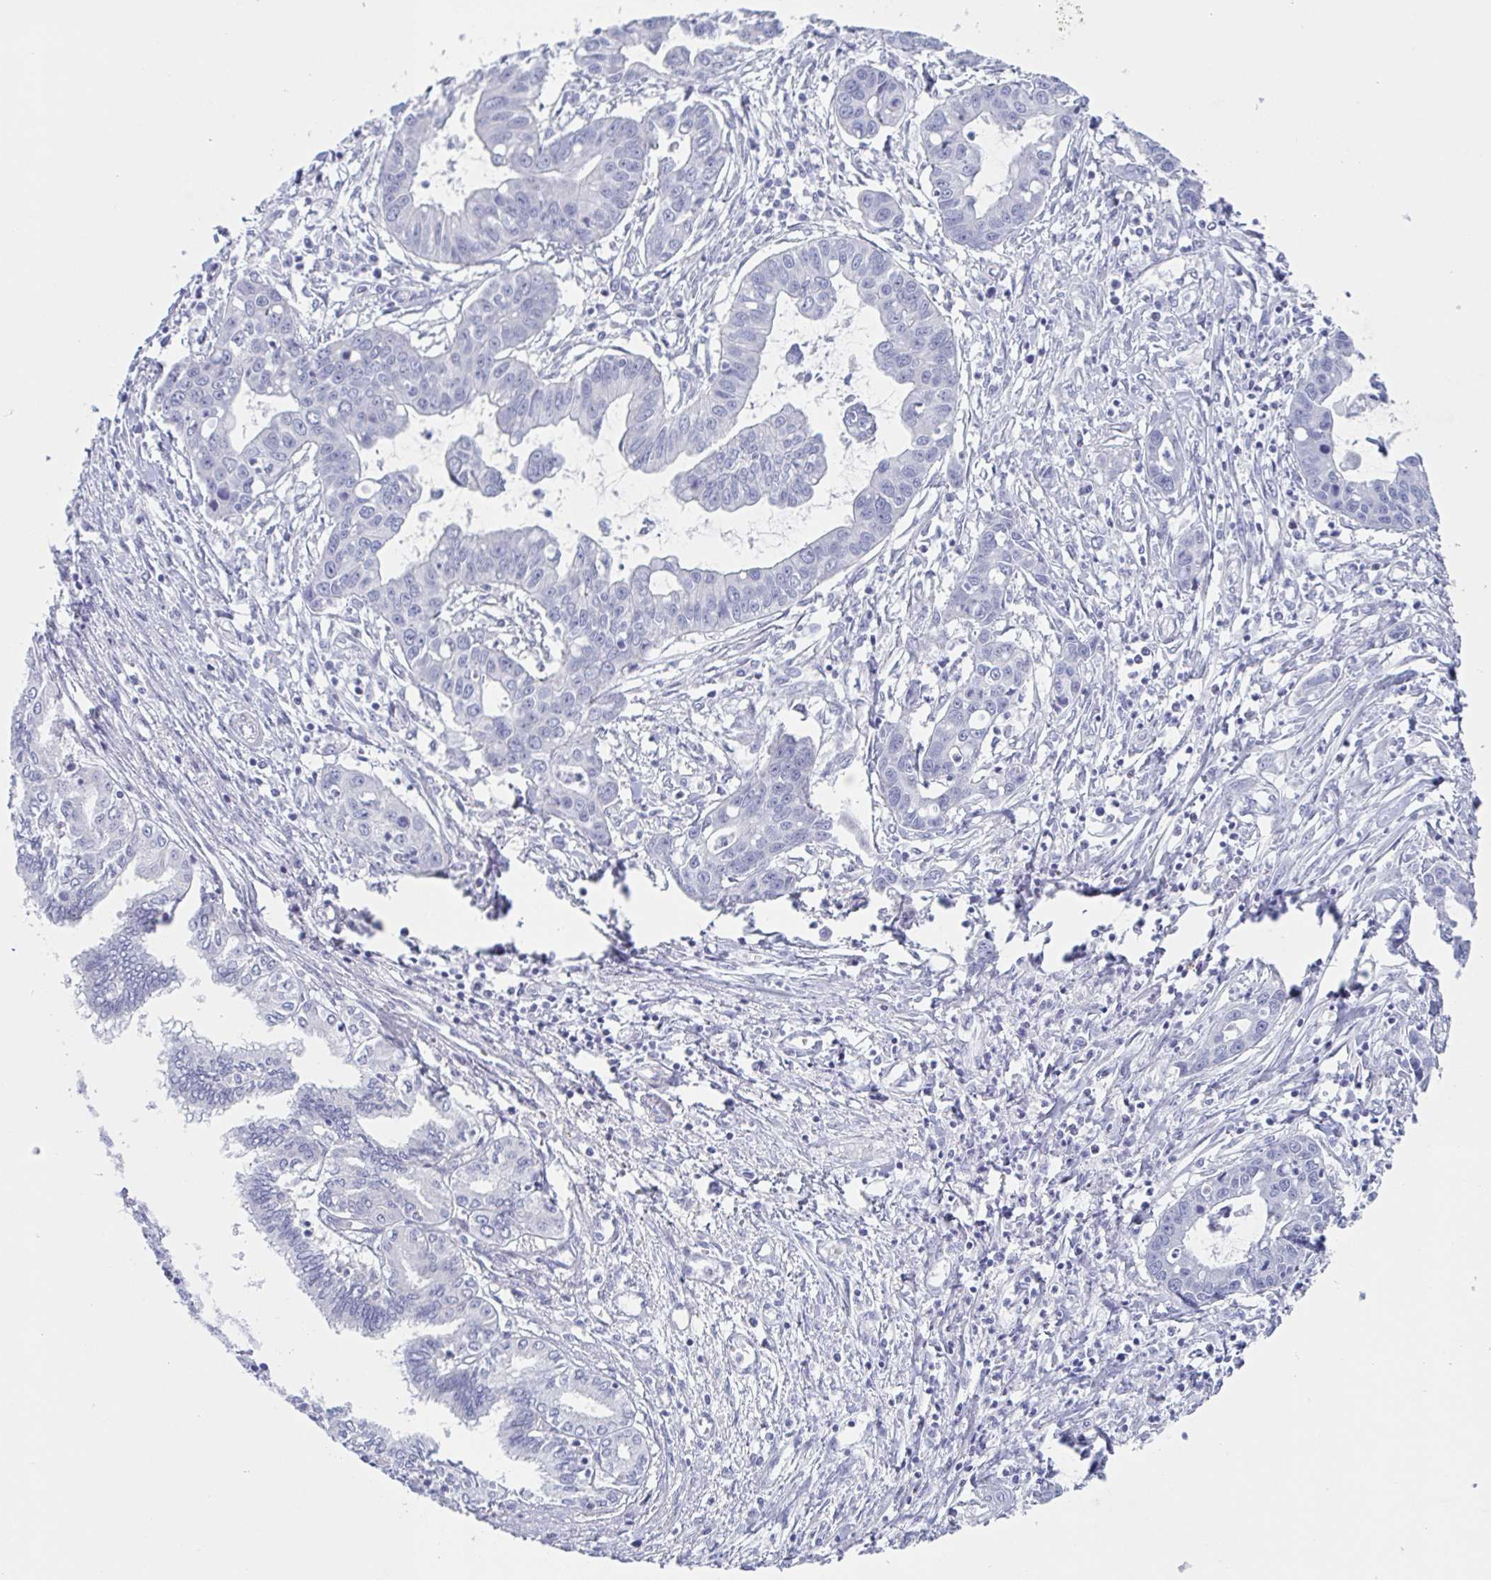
{"staining": {"intensity": "negative", "quantity": "none", "location": "none"}, "tissue": "liver cancer", "cell_type": "Tumor cells", "image_type": "cancer", "snomed": [{"axis": "morphology", "description": "Cholangiocarcinoma"}, {"axis": "topography", "description": "Liver"}], "caption": "DAB (3,3'-diaminobenzidine) immunohistochemical staining of liver cancer demonstrates no significant positivity in tumor cells.", "gene": "DYNC1I1", "patient": {"sex": "male", "age": 58}}